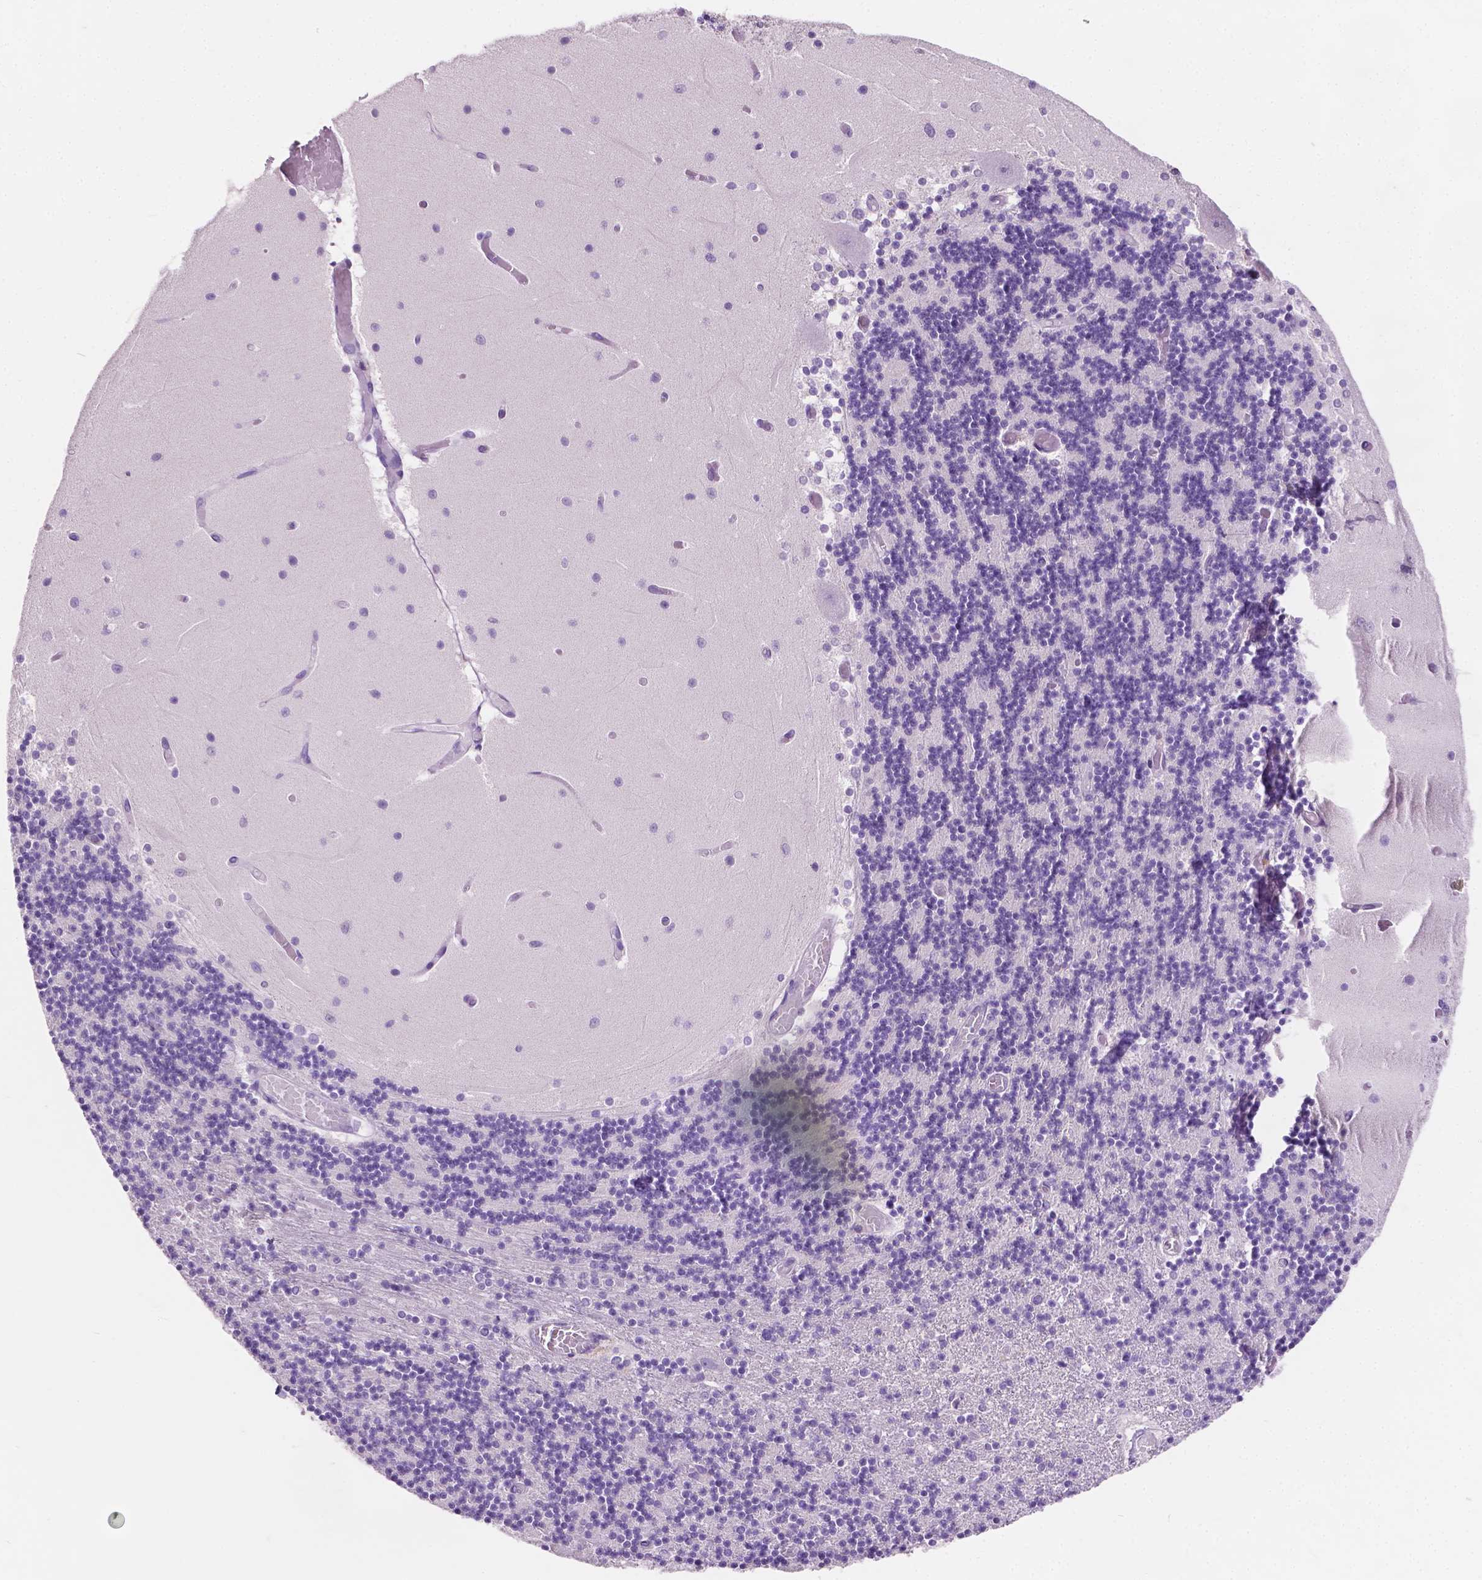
{"staining": {"intensity": "negative", "quantity": "none", "location": "none"}, "tissue": "cerebellum", "cell_type": "Cells in granular layer", "image_type": "normal", "snomed": [{"axis": "morphology", "description": "Normal tissue, NOS"}, {"axis": "topography", "description": "Cerebellum"}], "caption": "Protein analysis of normal cerebellum displays no significant staining in cells in granular layer.", "gene": "SIAH2", "patient": {"sex": "female", "age": 28}}